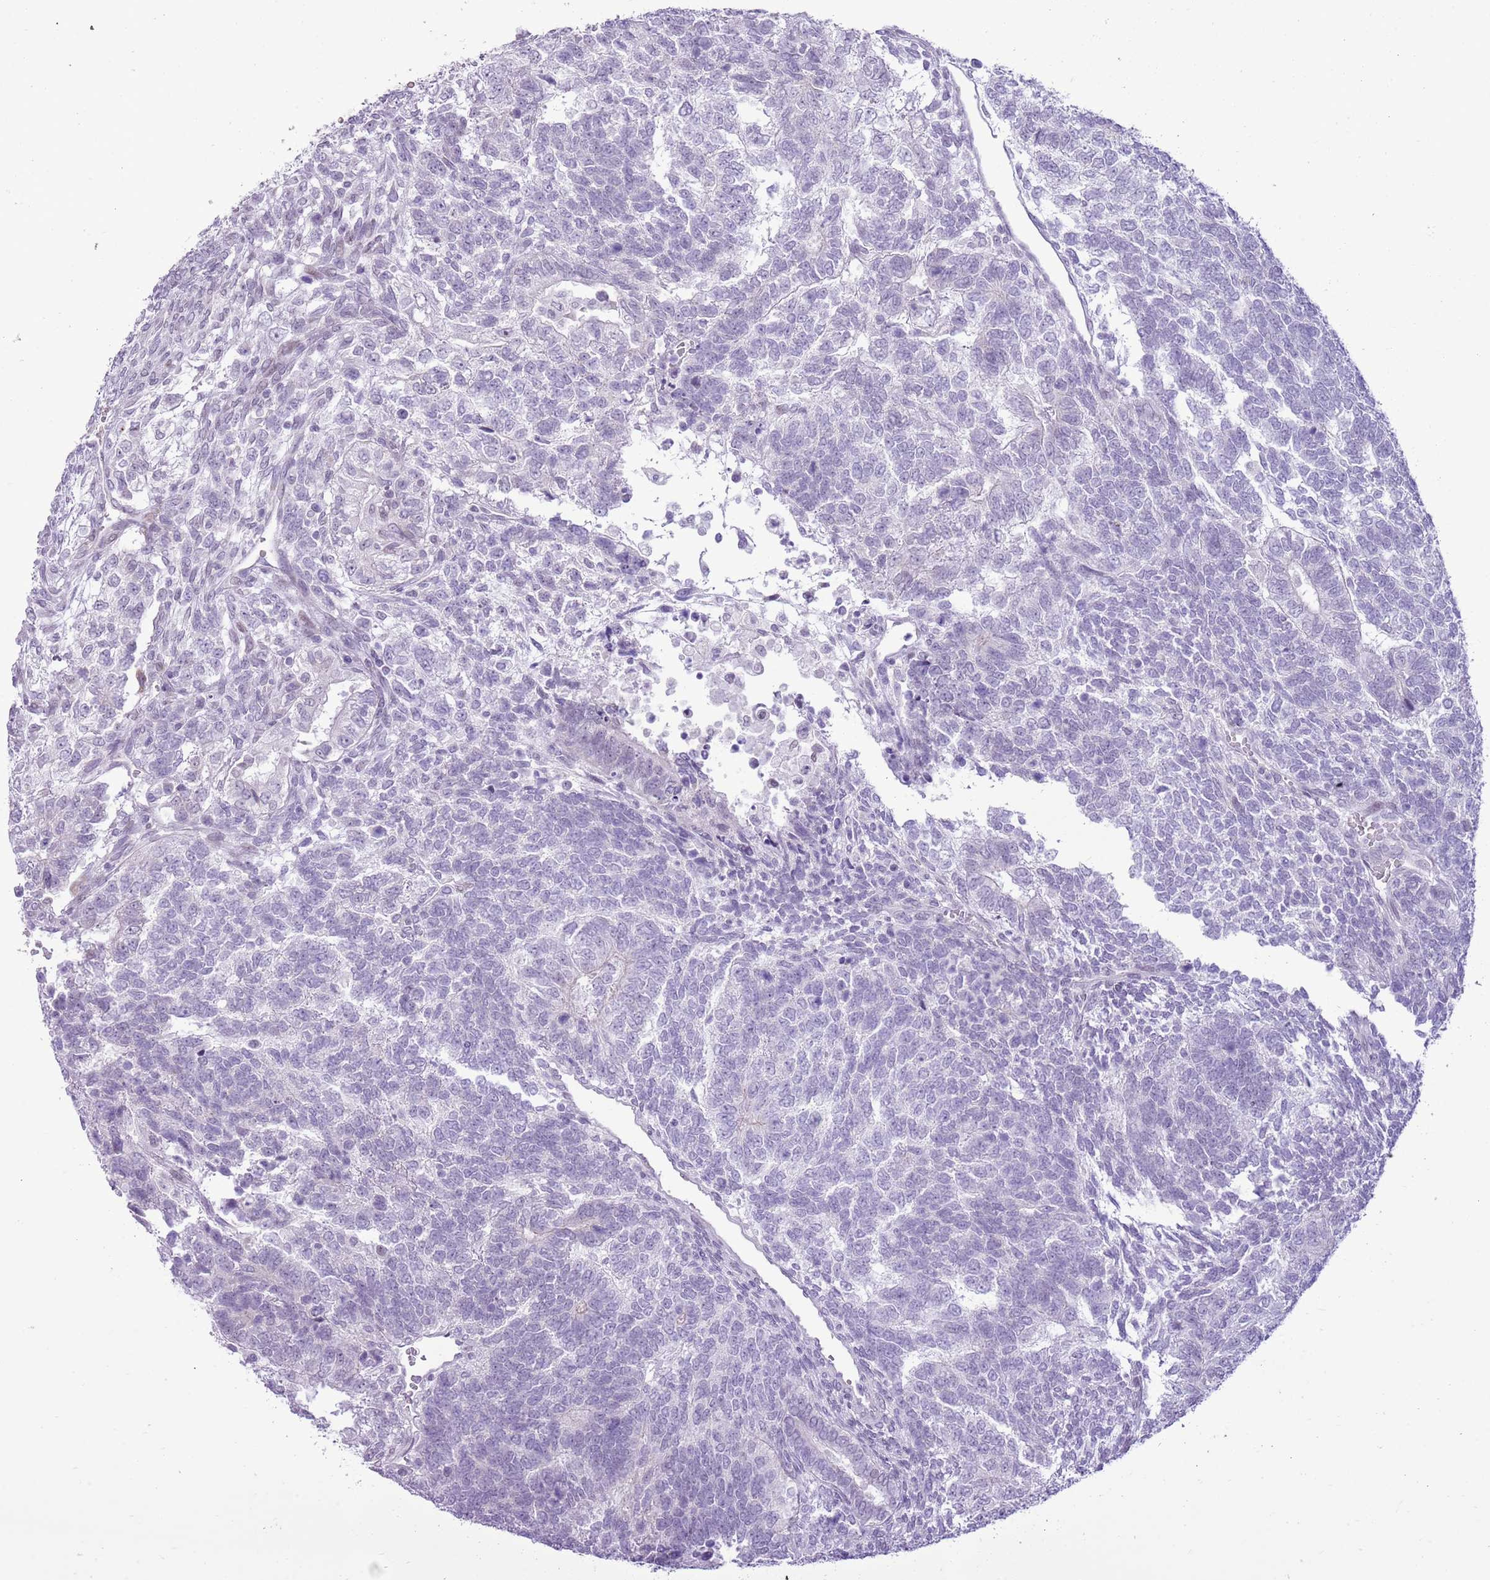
{"staining": {"intensity": "negative", "quantity": "none", "location": "none"}, "tissue": "testis cancer", "cell_type": "Tumor cells", "image_type": "cancer", "snomed": [{"axis": "morphology", "description": "Carcinoma, Embryonal, NOS"}, {"axis": "topography", "description": "Testis"}], "caption": "Immunohistochemical staining of testis cancer displays no significant staining in tumor cells.", "gene": "RPL3L", "patient": {"sex": "male", "age": 23}}